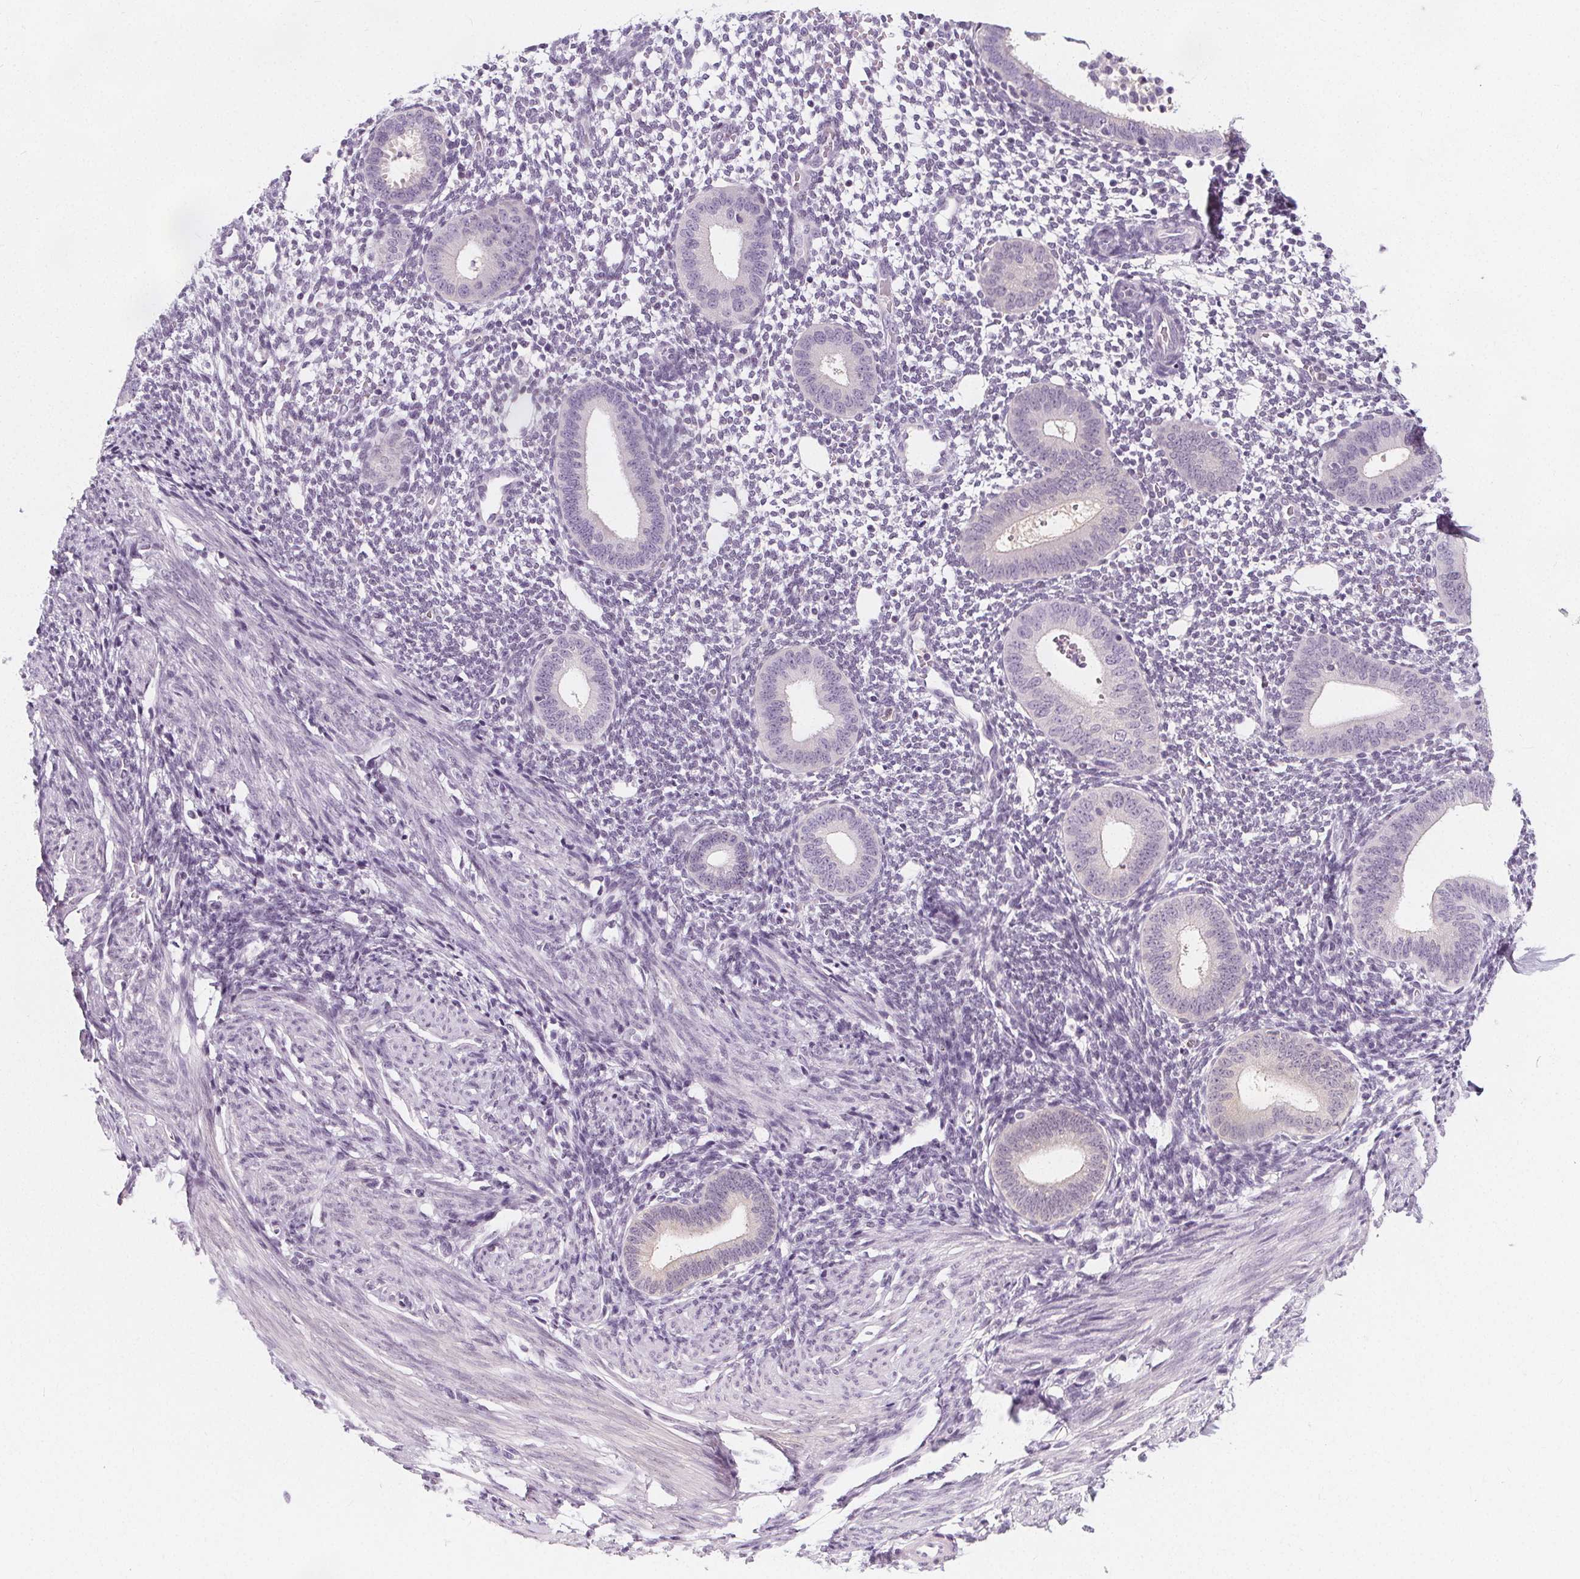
{"staining": {"intensity": "negative", "quantity": "none", "location": "none"}, "tissue": "endometrium", "cell_type": "Cells in endometrial stroma", "image_type": "normal", "snomed": [{"axis": "morphology", "description": "Normal tissue, NOS"}, {"axis": "topography", "description": "Endometrium"}], "caption": "This image is of normal endometrium stained with immunohistochemistry (IHC) to label a protein in brown with the nuclei are counter-stained blue. There is no positivity in cells in endometrial stroma. (Stains: DAB (3,3'-diaminobenzidine) immunohistochemistry with hematoxylin counter stain, Microscopy: brightfield microscopy at high magnification).", "gene": "UGP2", "patient": {"sex": "female", "age": 40}}